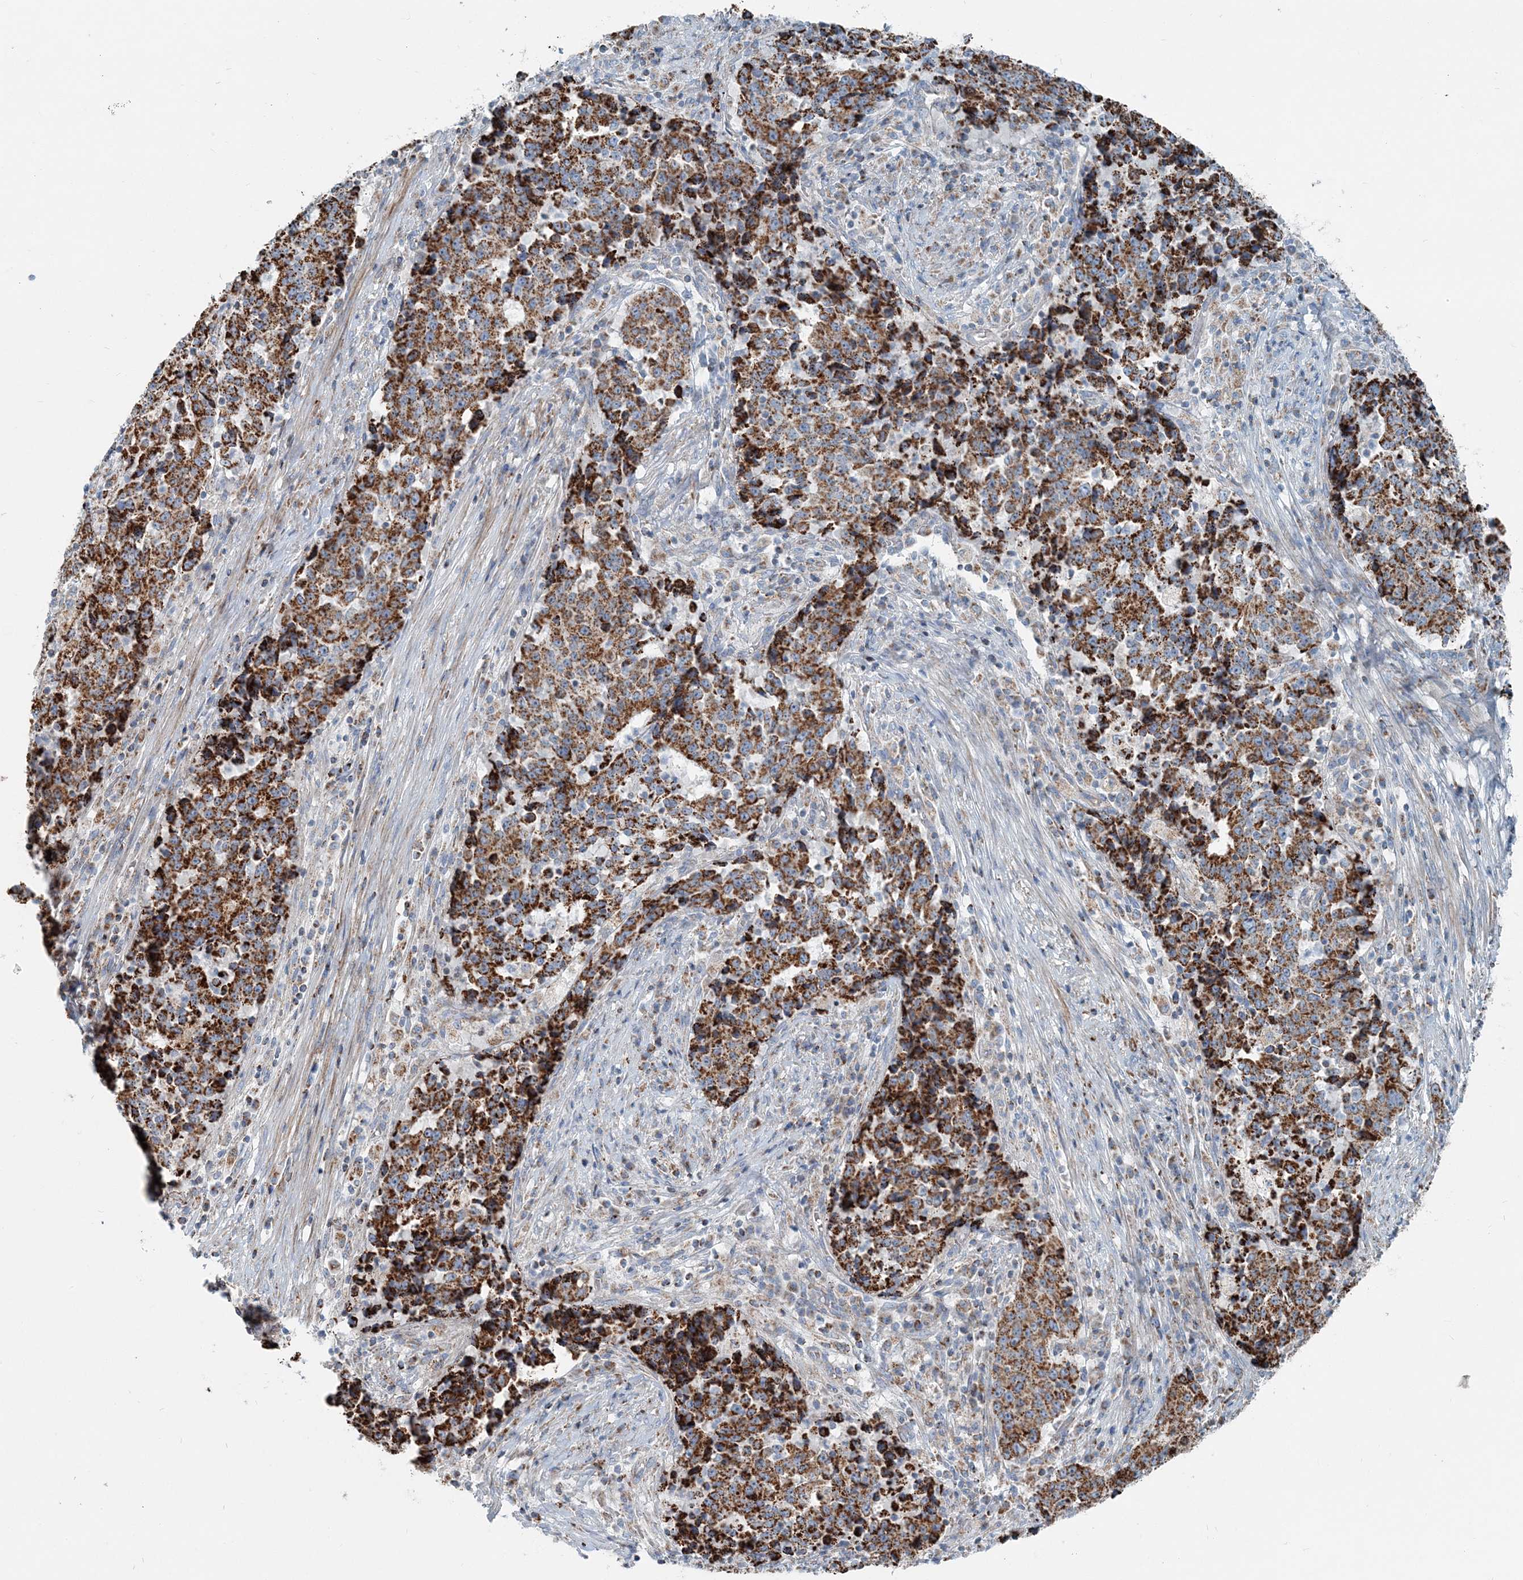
{"staining": {"intensity": "strong", "quantity": ">75%", "location": "cytoplasmic/membranous"}, "tissue": "stomach cancer", "cell_type": "Tumor cells", "image_type": "cancer", "snomed": [{"axis": "morphology", "description": "Adenocarcinoma, NOS"}, {"axis": "topography", "description": "Stomach"}], "caption": "Immunohistochemical staining of human stomach adenocarcinoma demonstrates high levels of strong cytoplasmic/membranous protein positivity in approximately >75% of tumor cells. Using DAB (brown) and hematoxylin (blue) stains, captured at high magnification using brightfield microscopy.", "gene": "INTU", "patient": {"sex": "male", "age": 59}}